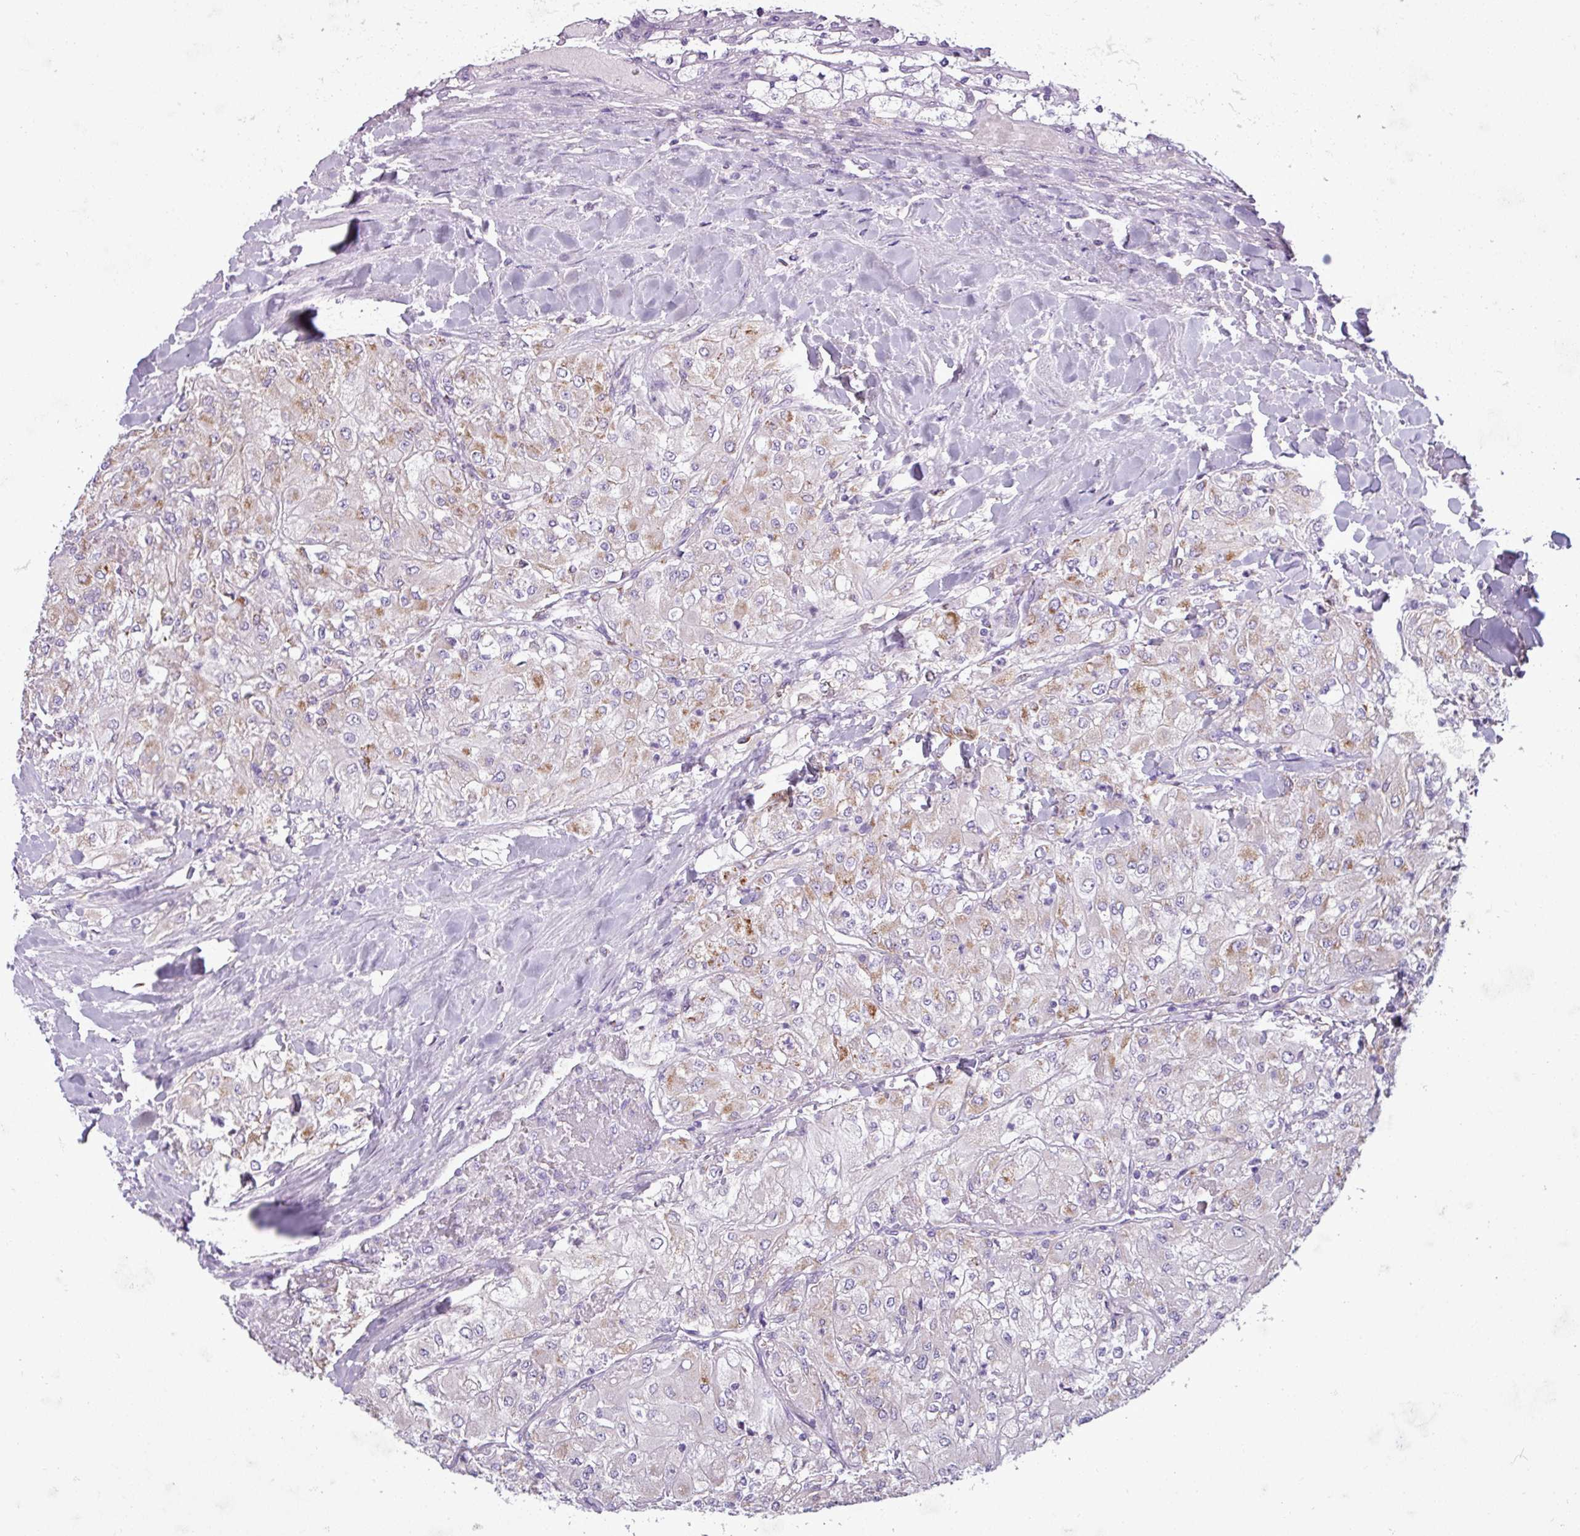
{"staining": {"intensity": "weak", "quantity": "25%-75%", "location": "cytoplasmic/membranous"}, "tissue": "renal cancer", "cell_type": "Tumor cells", "image_type": "cancer", "snomed": [{"axis": "morphology", "description": "Adenocarcinoma, NOS"}, {"axis": "topography", "description": "Kidney"}], "caption": "Renal cancer stained with a protein marker displays weak staining in tumor cells.", "gene": "ZNF667", "patient": {"sex": "male", "age": 80}}